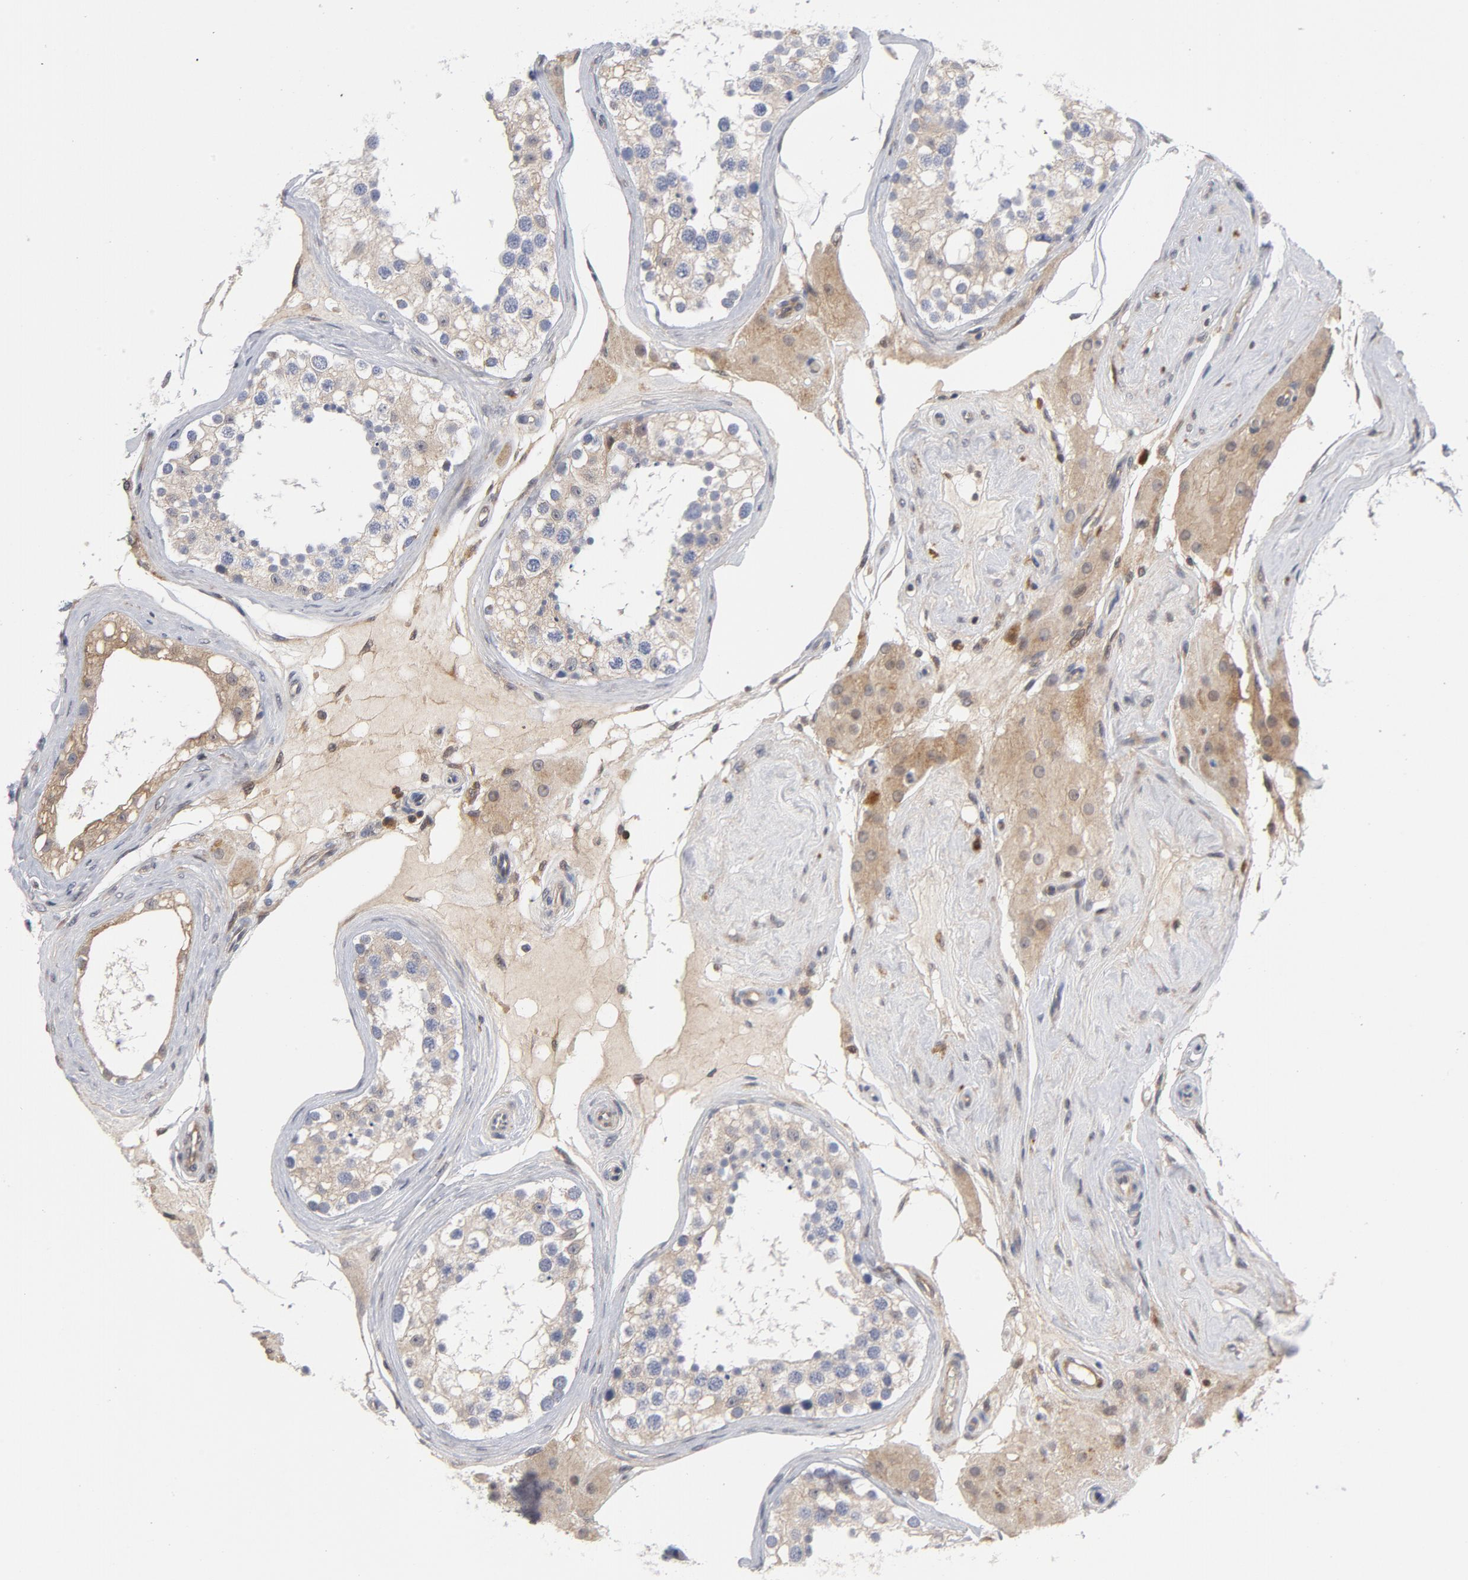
{"staining": {"intensity": "weak", "quantity": ">75%", "location": "cytoplasmic/membranous"}, "tissue": "testis", "cell_type": "Cells in seminiferous ducts", "image_type": "normal", "snomed": [{"axis": "morphology", "description": "Normal tissue, NOS"}, {"axis": "topography", "description": "Testis"}], "caption": "An immunohistochemistry (IHC) micrograph of normal tissue is shown. Protein staining in brown shows weak cytoplasmic/membranous positivity in testis within cells in seminiferous ducts.", "gene": "TRADD", "patient": {"sex": "male", "age": 68}}